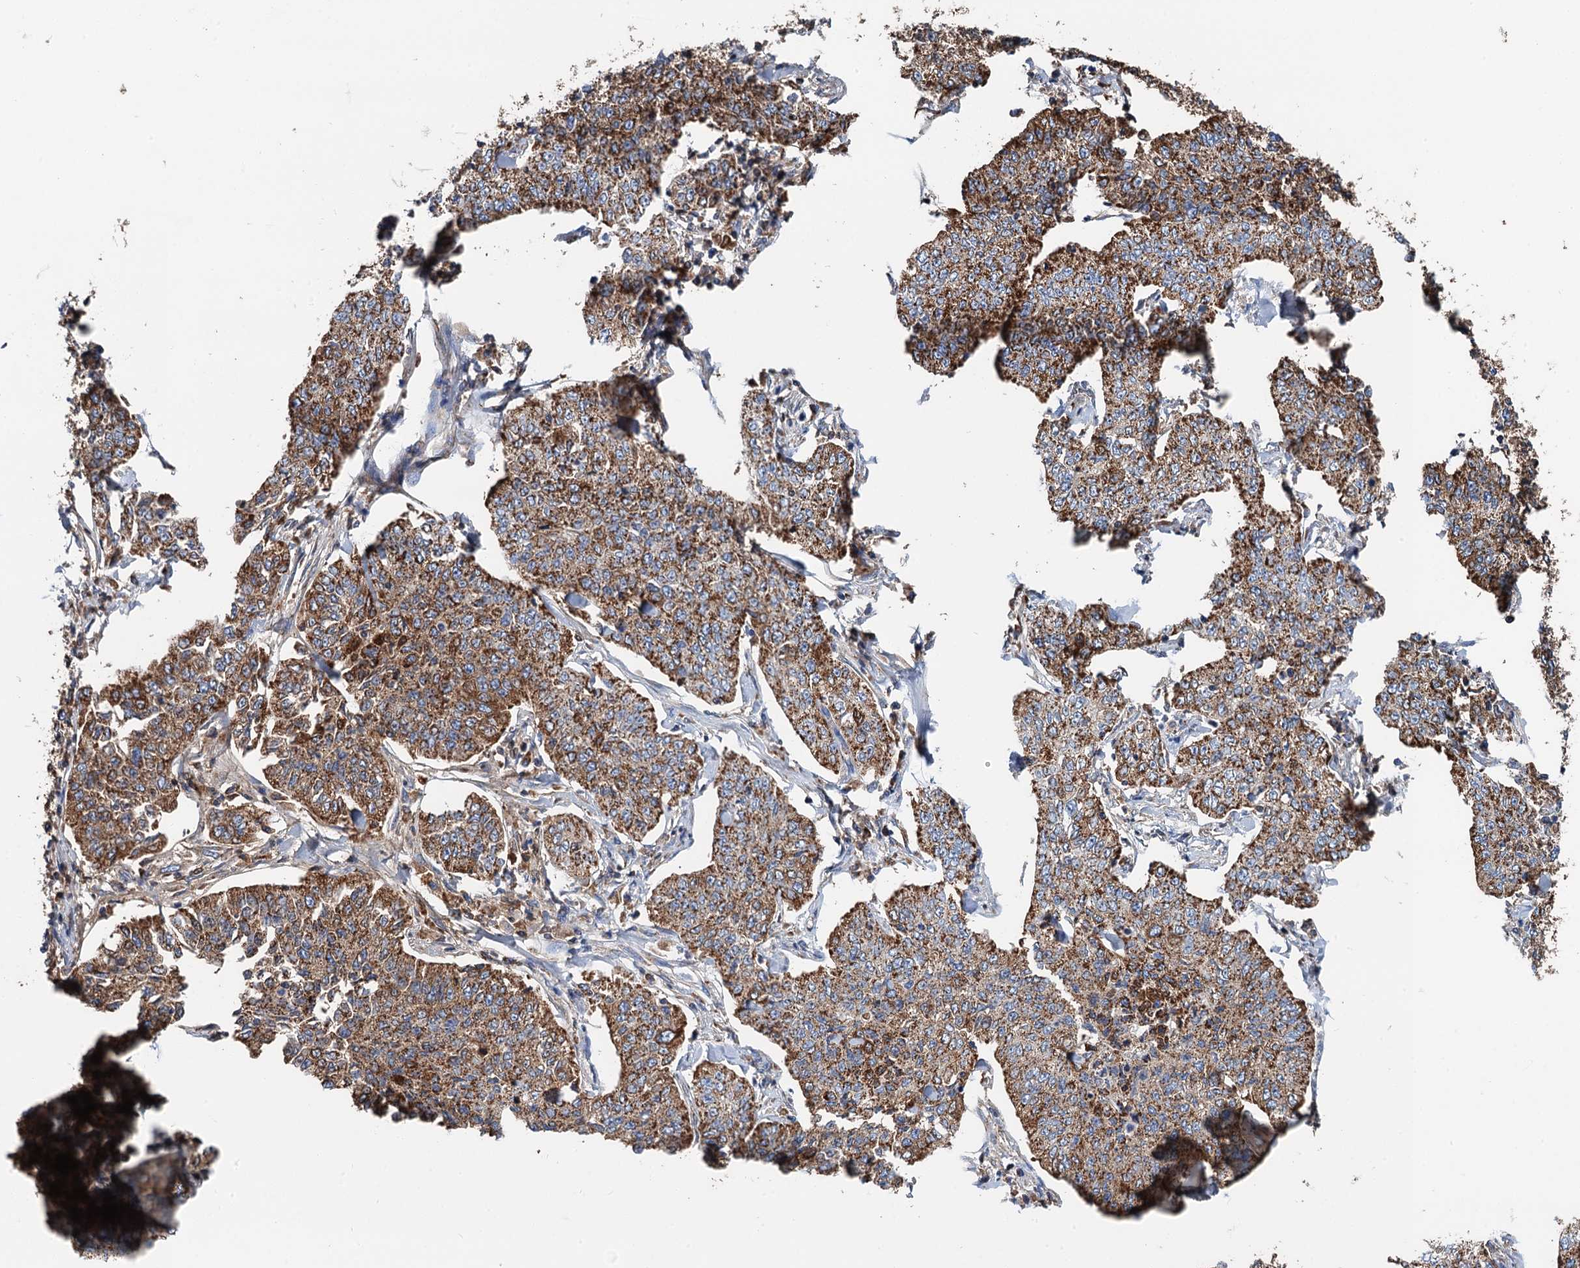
{"staining": {"intensity": "moderate", "quantity": ">75%", "location": "cytoplasmic/membranous"}, "tissue": "cervical cancer", "cell_type": "Tumor cells", "image_type": "cancer", "snomed": [{"axis": "morphology", "description": "Squamous cell carcinoma, NOS"}, {"axis": "topography", "description": "Cervix"}], "caption": "High-power microscopy captured an immunohistochemistry (IHC) histopathology image of cervical cancer (squamous cell carcinoma), revealing moderate cytoplasmic/membranous positivity in about >75% of tumor cells. The staining is performed using DAB (3,3'-diaminobenzidine) brown chromogen to label protein expression. The nuclei are counter-stained blue using hematoxylin.", "gene": "IVD", "patient": {"sex": "female", "age": 35}}